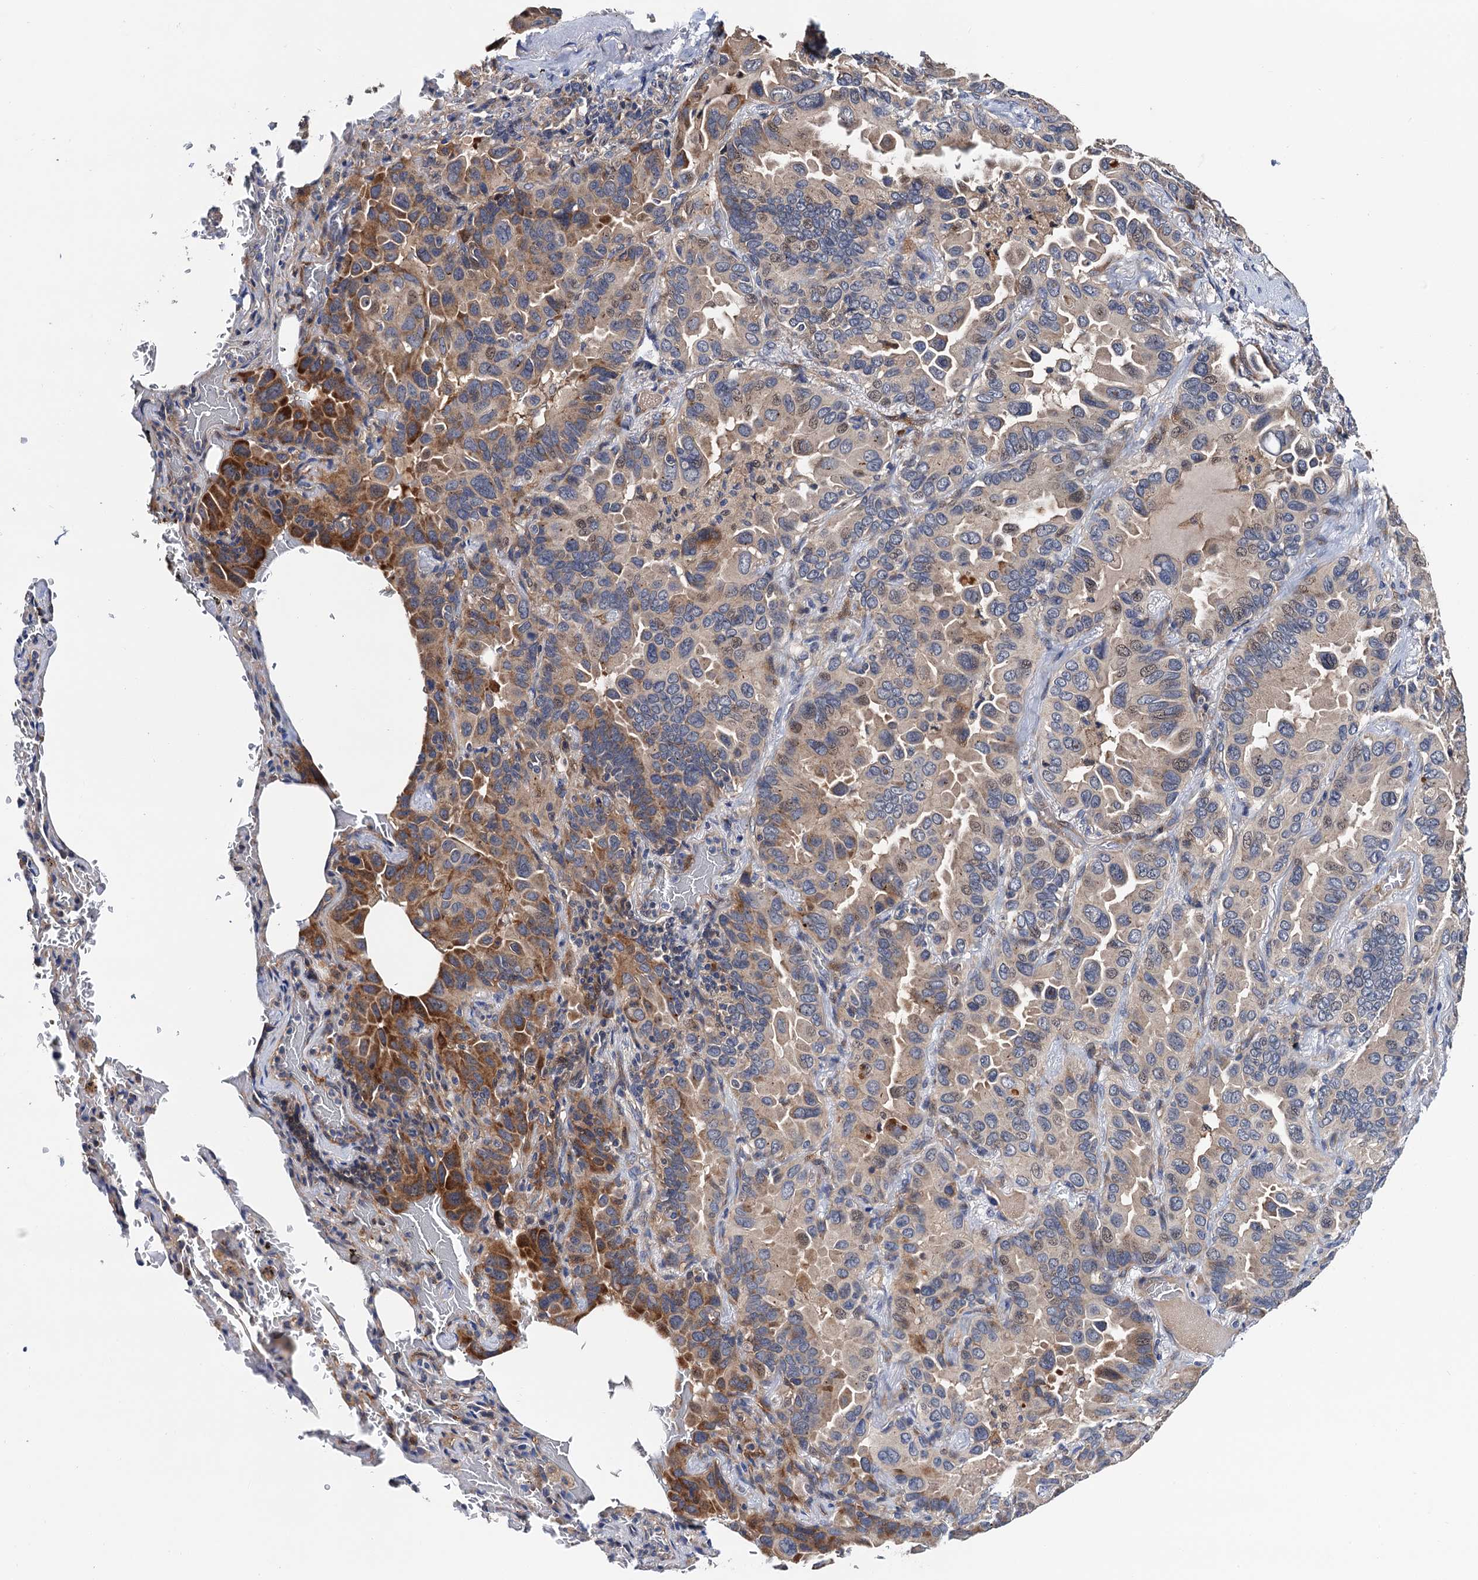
{"staining": {"intensity": "moderate", "quantity": "25%-75%", "location": "cytoplasmic/membranous"}, "tissue": "lung cancer", "cell_type": "Tumor cells", "image_type": "cancer", "snomed": [{"axis": "morphology", "description": "Adenocarcinoma, NOS"}, {"axis": "topography", "description": "Lung"}], "caption": "Immunohistochemical staining of lung cancer (adenocarcinoma) shows medium levels of moderate cytoplasmic/membranous protein positivity in approximately 25%-75% of tumor cells.", "gene": "TRMT112", "patient": {"sex": "male", "age": 64}}